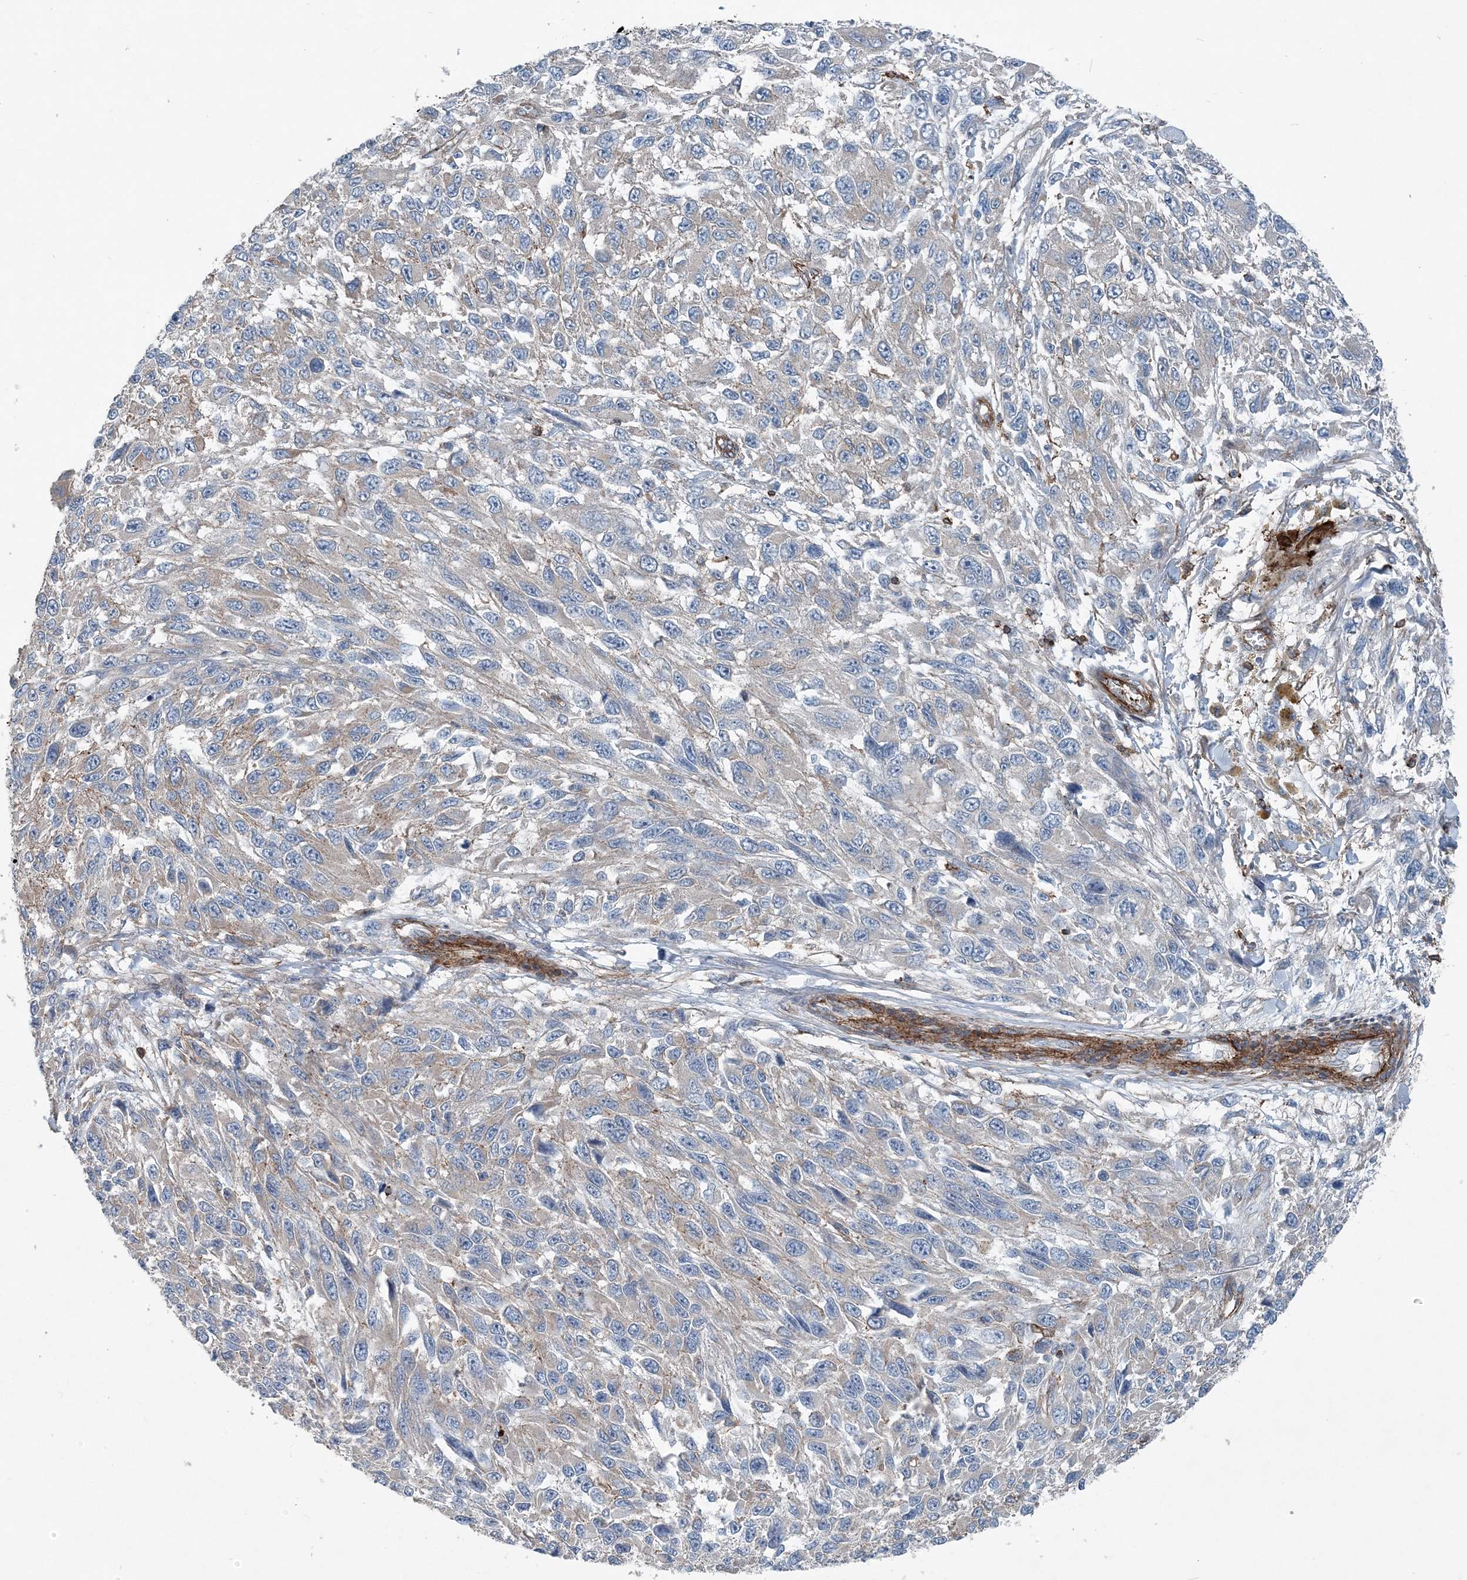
{"staining": {"intensity": "negative", "quantity": "none", "location": "none"}, "tissue": "melanoma", "cell_type": "Tumor cells", "image_type": "cancer", "snomed": [{"axis": "morphology", "description": "Malignant melanoma, NOS"}, {"axis": "topography", "description": "Skin"}], "caption": "The IHC histopathology image has no significant positivity in tumor cells of malignant melanoma tissue.", "gene": "DGUOK", "patient": {"sex": "female", "age": 96}}